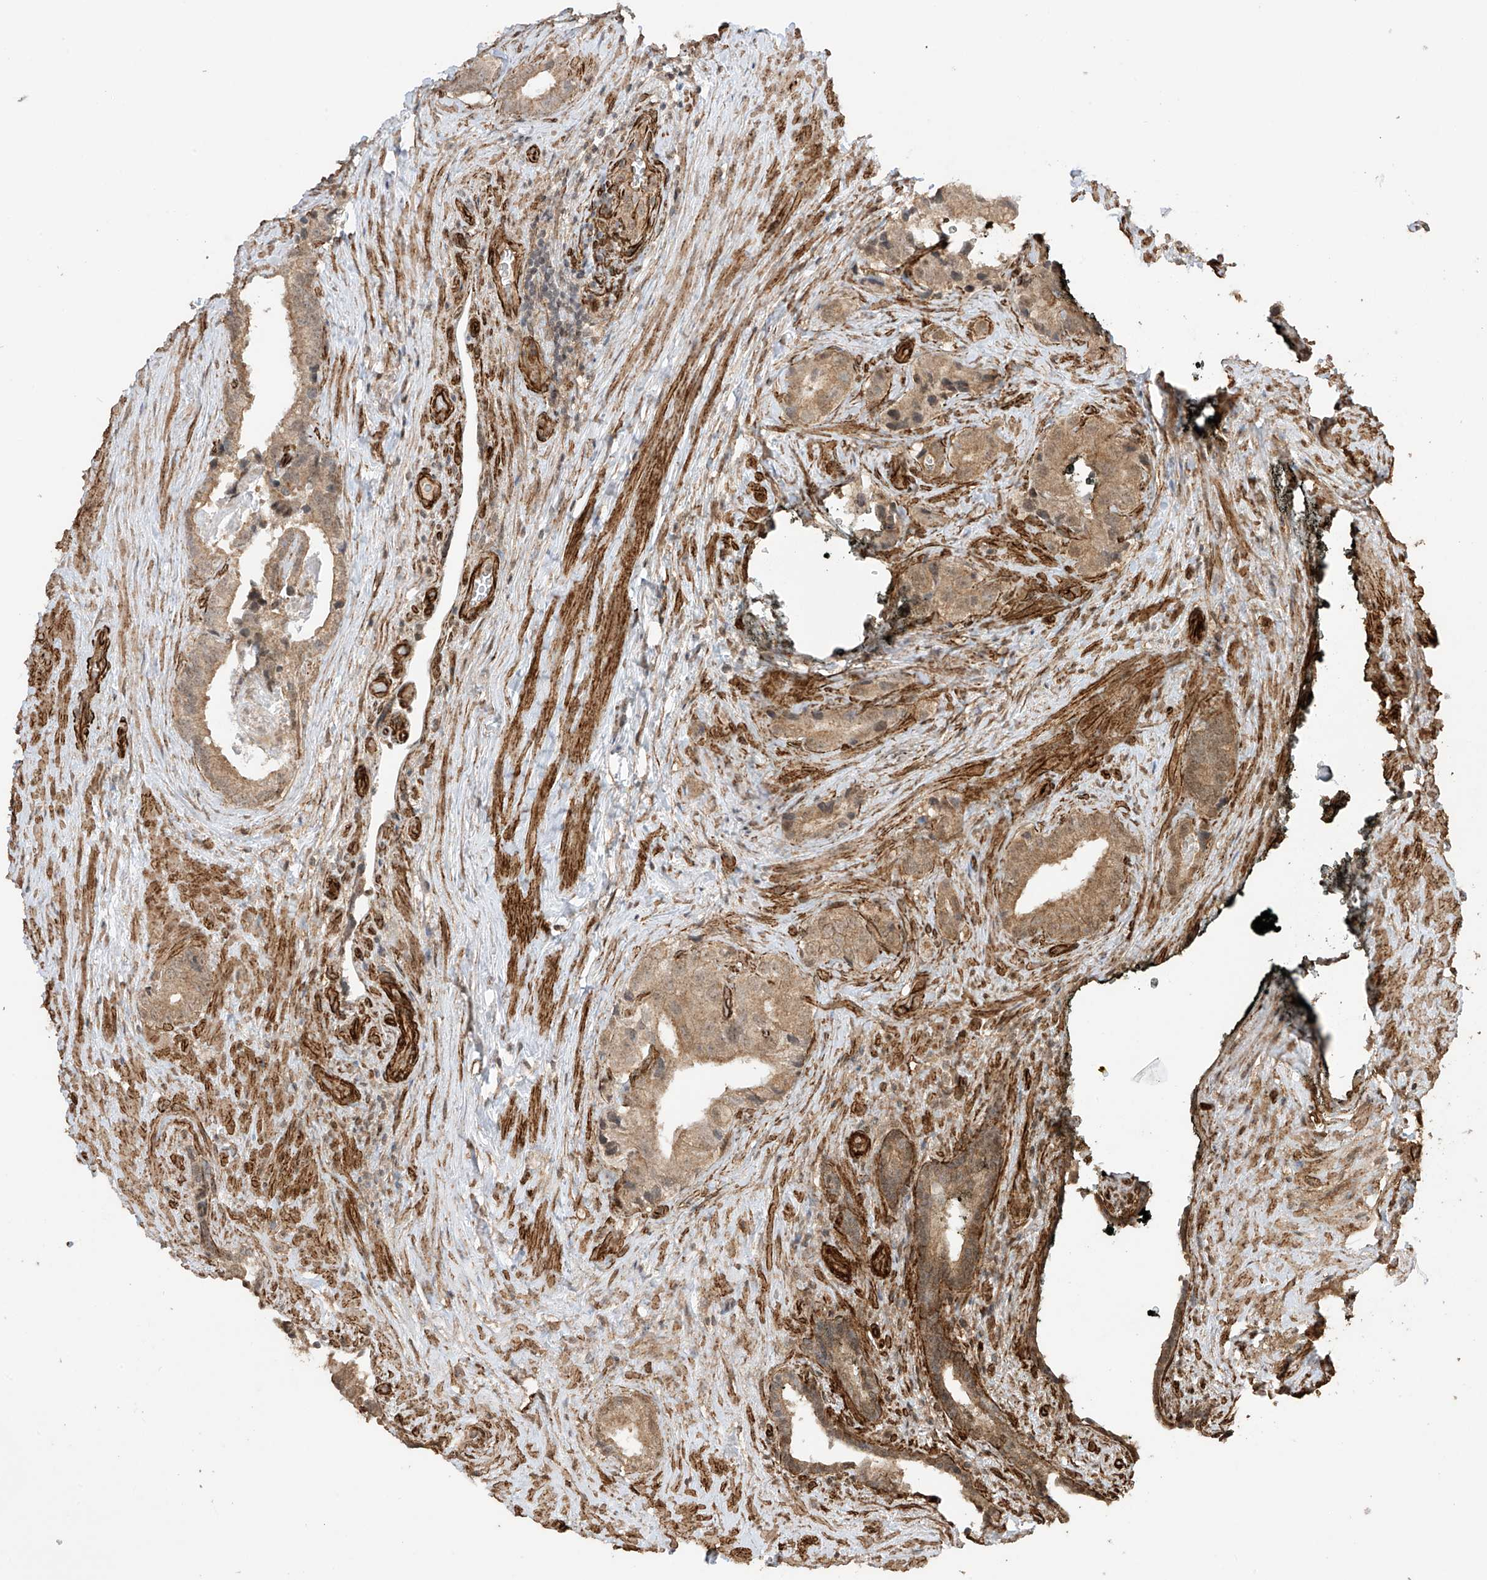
{"staining": {"intensity": "moderate", "quantity": ">75%", "location": "cytoplasmic/membranous"}, "tissue": "prostate cancer", "cell_type": "Tumor cells", "image_type": "cancer", "snomed": [{"axis": "morphology", "description": "Adenocarcinoma, Low grade"}, {"axis": "topography", "description": "Prostate"}], "caption": "Protein staining by immunohistochemistry (IHC) reveals moderate cytoplasmic/membranous positivity in approximately >75% of tumor cells in low-grade adenocarcinoma (prostate). Nuclei are stained in blue.", "gene": "TTLL5", "patient": {"sex": "male", "age": 71}}